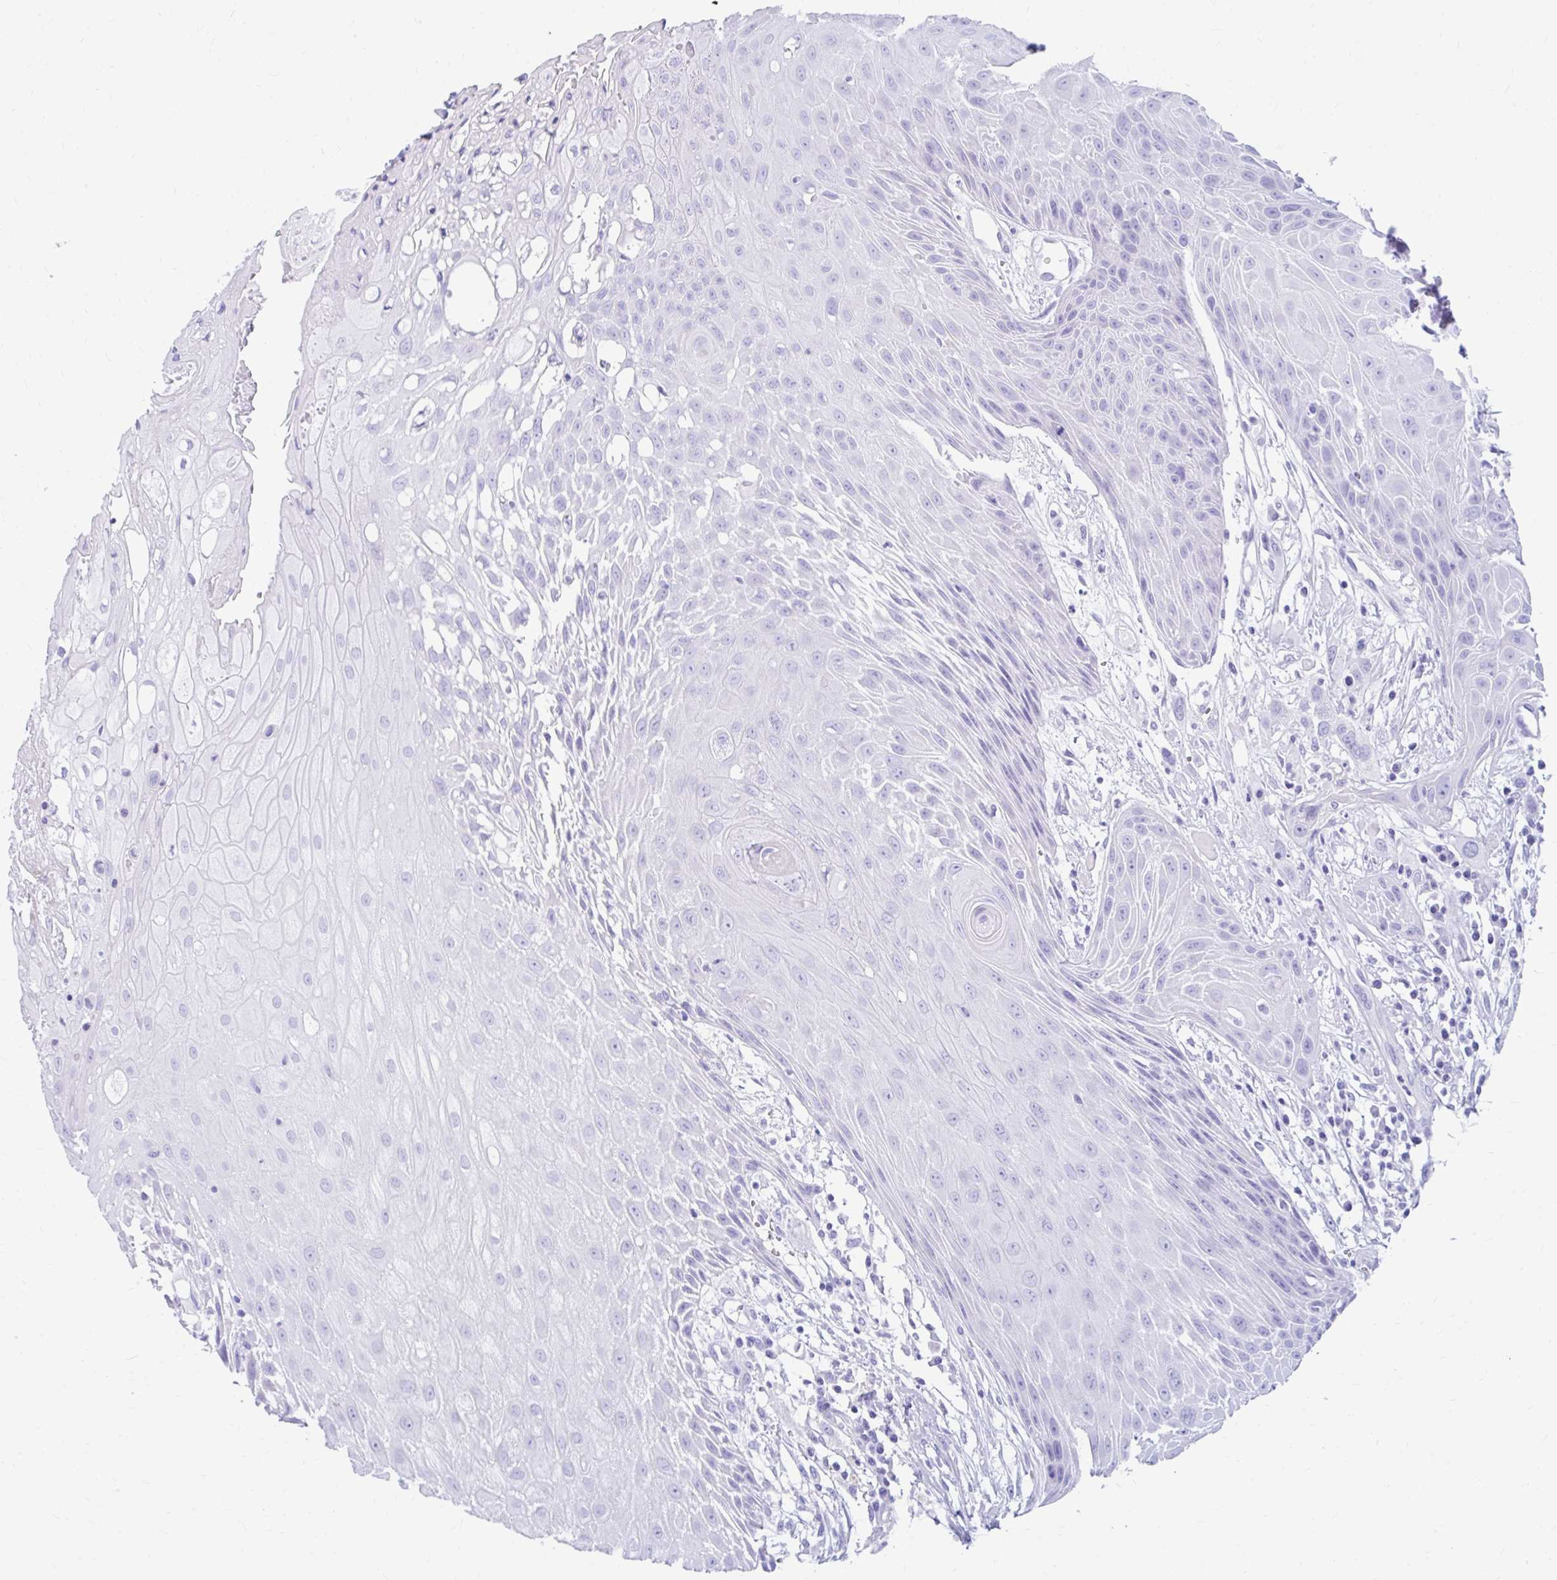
{"staining": {"intensity": "negative", "quantity": "none", "location": "none"}, "tissue": "head and neck cancer", "cell_type": "Tumor cells", "image_type": "cancer", "snomed": [{"axis": "morphology", "description": "Squamous cell carcinoma, NOS"}, {"axis": "topography", "description": "Head-Neck"}], "caption": "A high-resolution histopathology image shows immunohistochemistry staining of squamous cell carcinoma (head and neck), which demonstrates no significant positivity in tumor cells. (IHC, brightfield microscopy, high magnification).", "gene": "NSG2", "patient": {"sex": "female", "age": 73}}